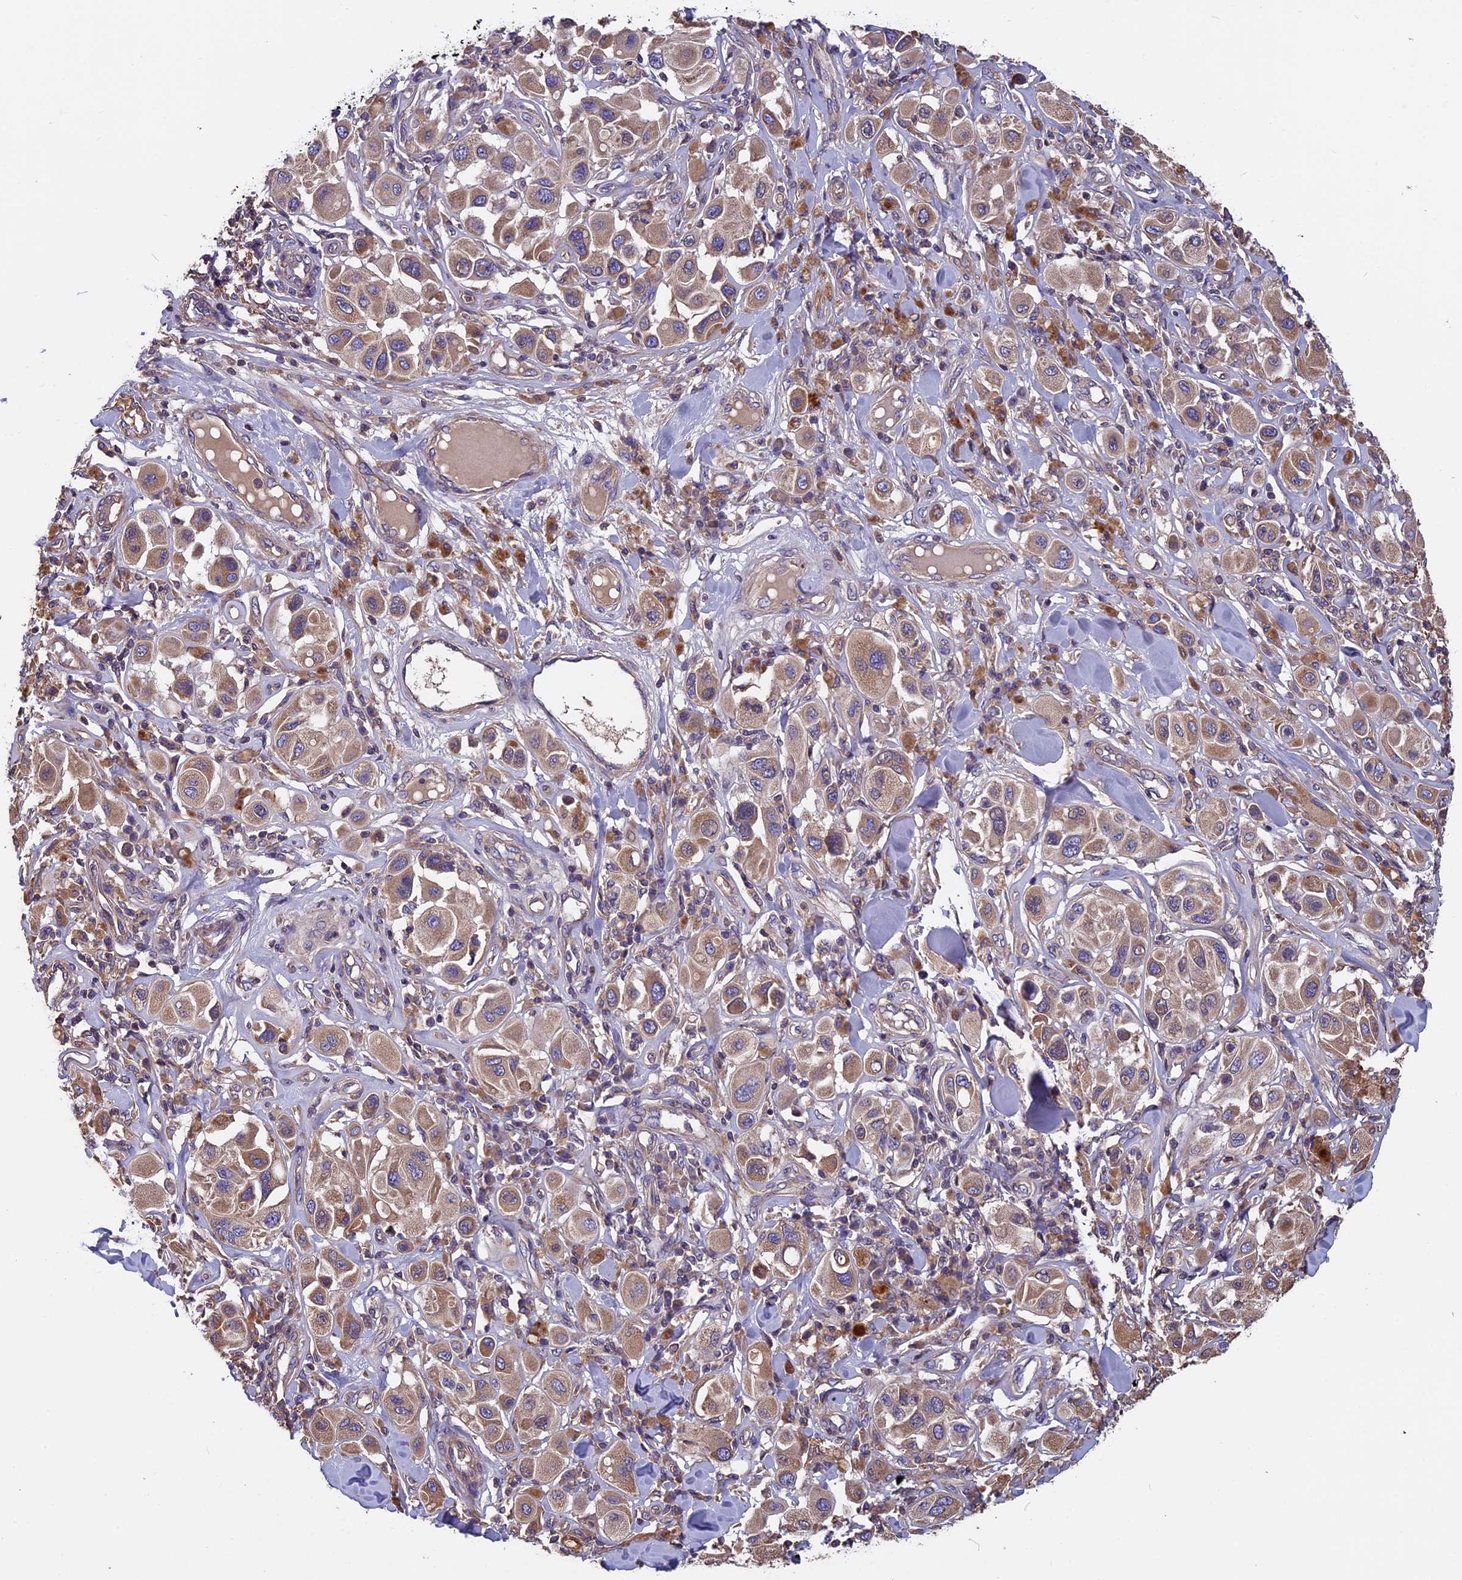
{"staining": {"intensity": "moderate", "quantity": ">75%", "location": "cytoplasmic/membranous"}, "tissue": "melanoma", "cell_type": "Tumor cells", "image_type": "cancer", "snomed": [{"axis": "morphology", "description": "Malignant melanoma, Metastatic site"}, {"axis": "topography", "description": "Skin"}], "caption": "IHC image of melanoma stained for a protein (brown), which displays medium levels of moderate cytoplasmic/membranous expression in approximately >75% of tumor cells.", "gene": "CCDC153", "patient": {"sex": "male", "age": 41}}